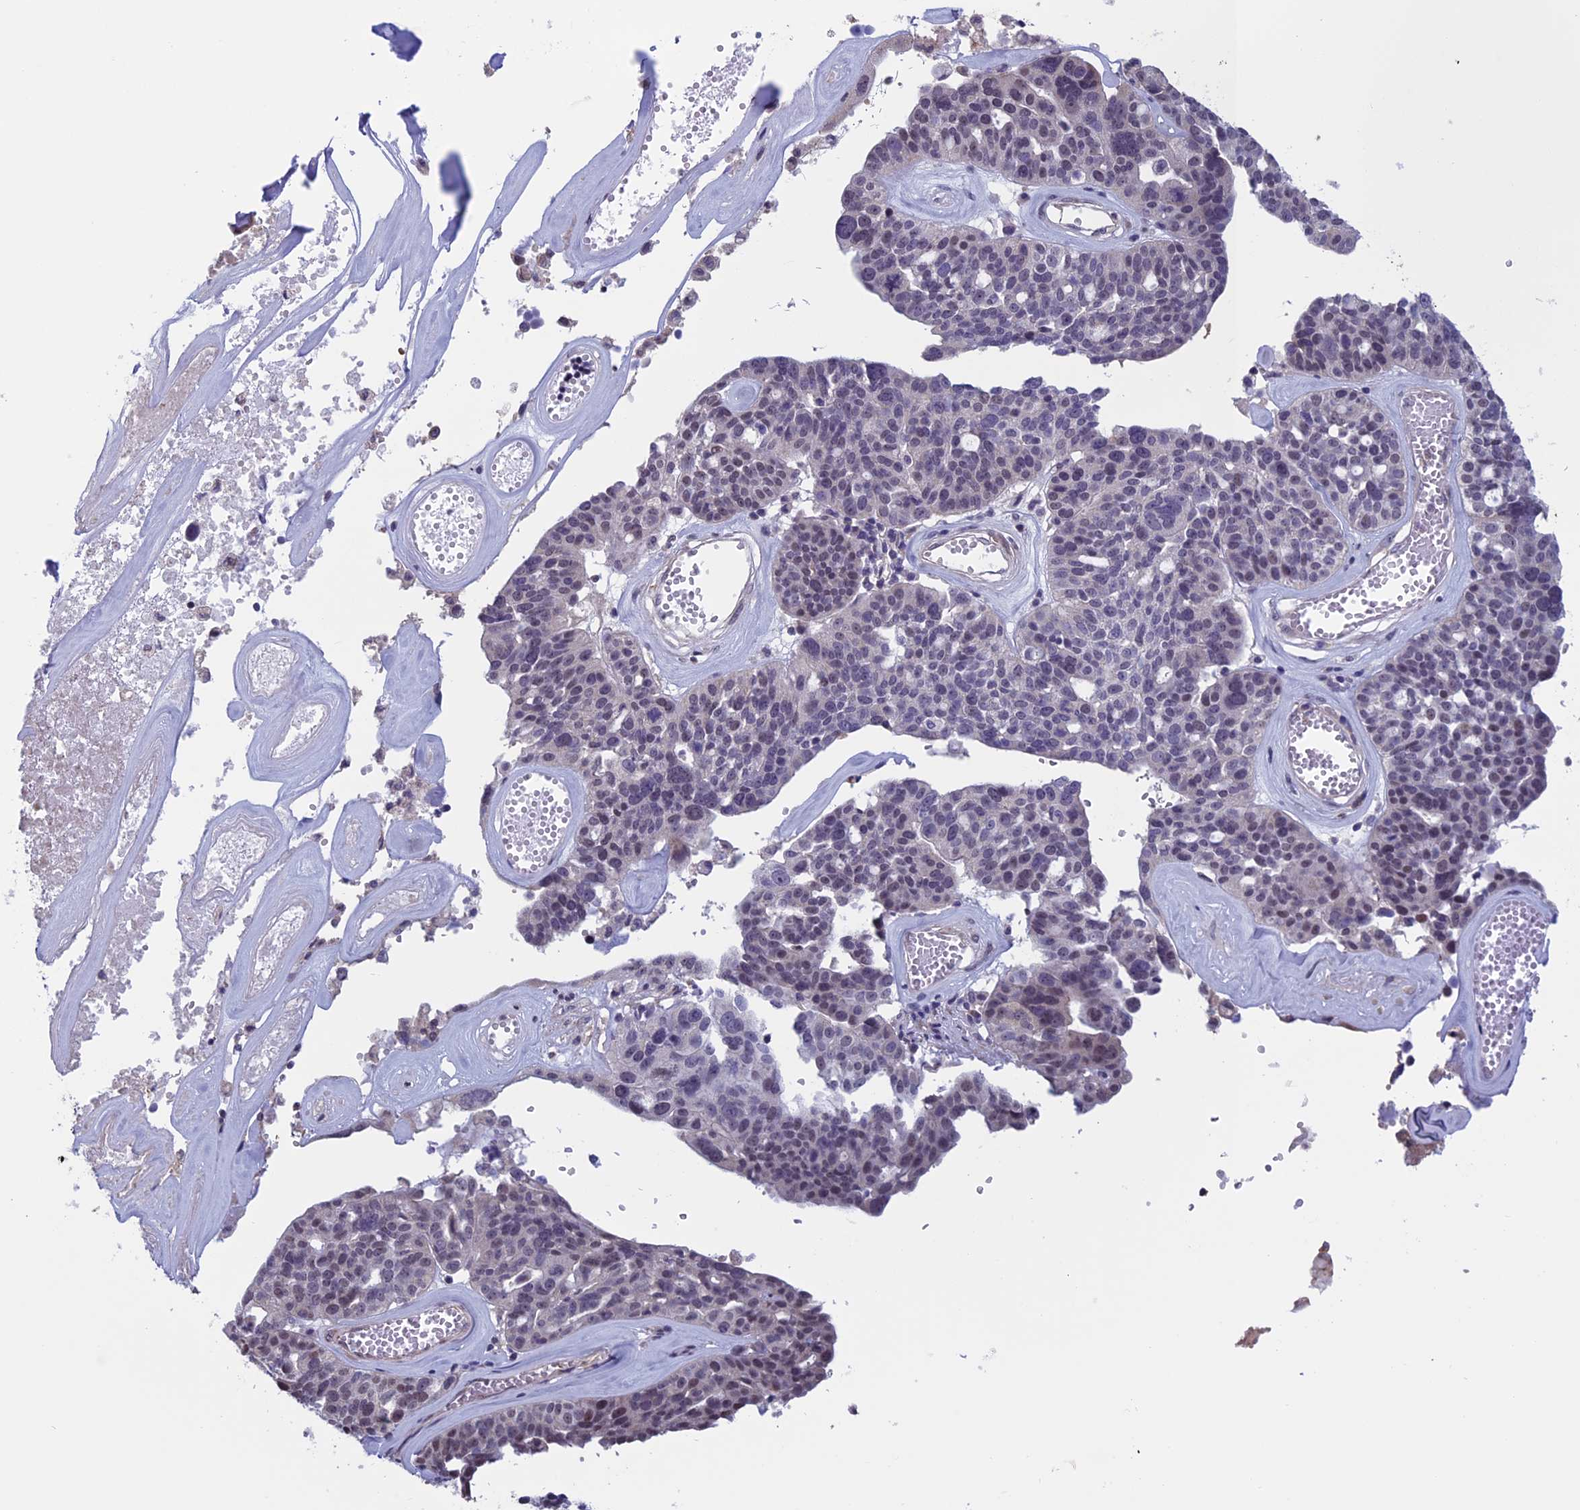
{"staining": {"intensity": "negative", "quantity": "none", "location": "none"}, "tissue": "ovarian cancer", "cell_type": "Tumor cells", "image_type": "cancer", "snomed": [{"axis": "morphology", "description": "Cystadenocarcinoma, serous, NOS"}, {"axis": "topography", "description": "Ovary"}], "caption": "High power microscopy histopathology image of an immunohistochemistry micrograph of serous cystadenocarcinoma (ovarian), revealing no significant expression in tumor cells.", "gene": "SLC1A6", "patient": {"sex": "female", "age": 59}}